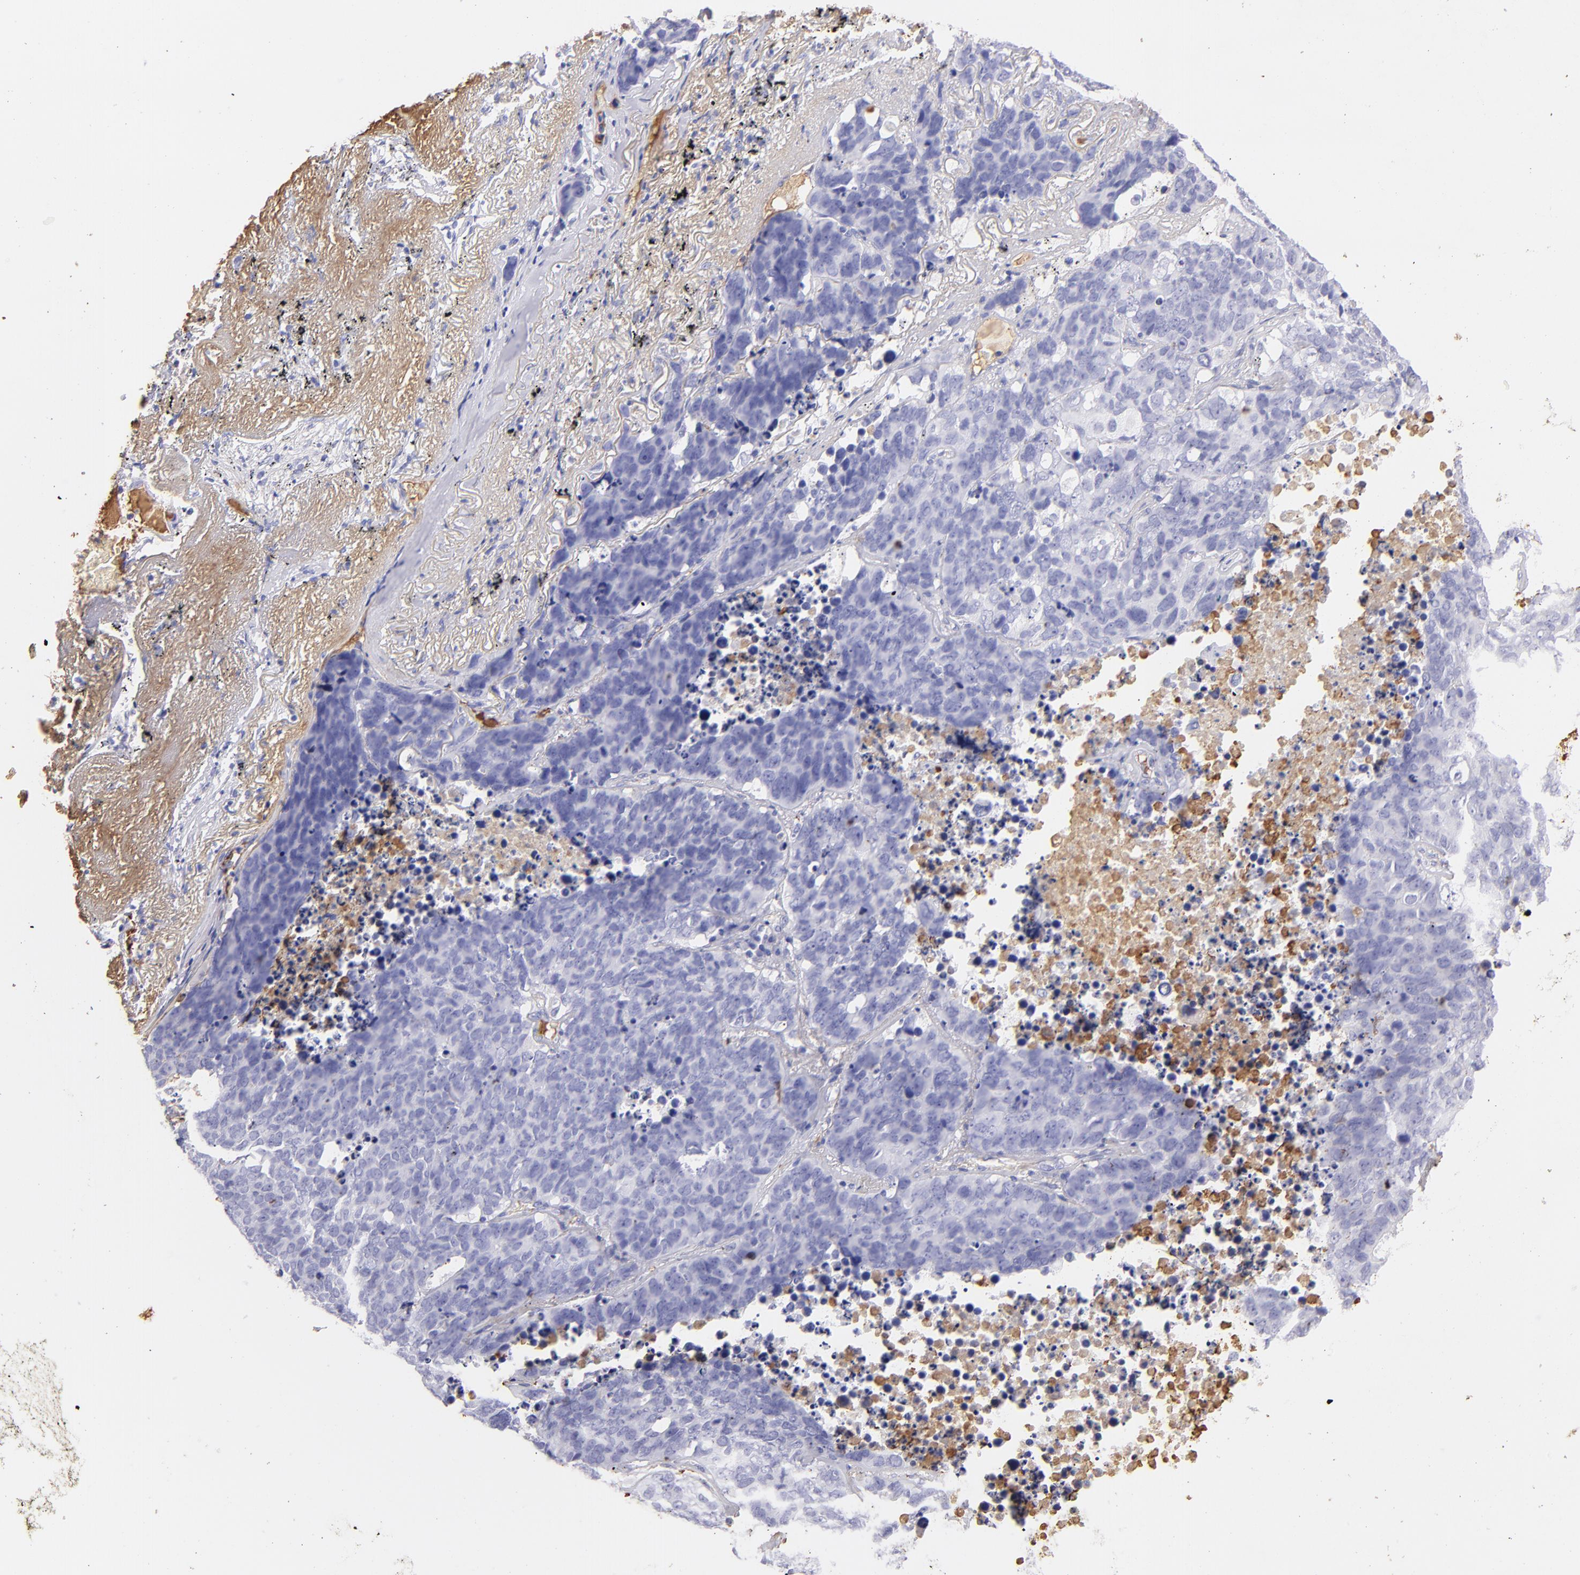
{"staining": {"intensity": "negative", "quantity": "none", "location": "none"}, "tissue": "lung cancer", "cell_type": "Tumor cells", "image_type": "cancer", "snomed": [{"axis": "morphology", "description": "Carcinoid, malignant, NOS"}, {"axis": "topography", "description": "Lung"}], "caption": "Immunohistochemistry micrograph of lung cancer stained for a protein (brown), which displays no staining in tumor cells.", "gene": "FGB", "patient": {"sex": "male", "age": 60}}